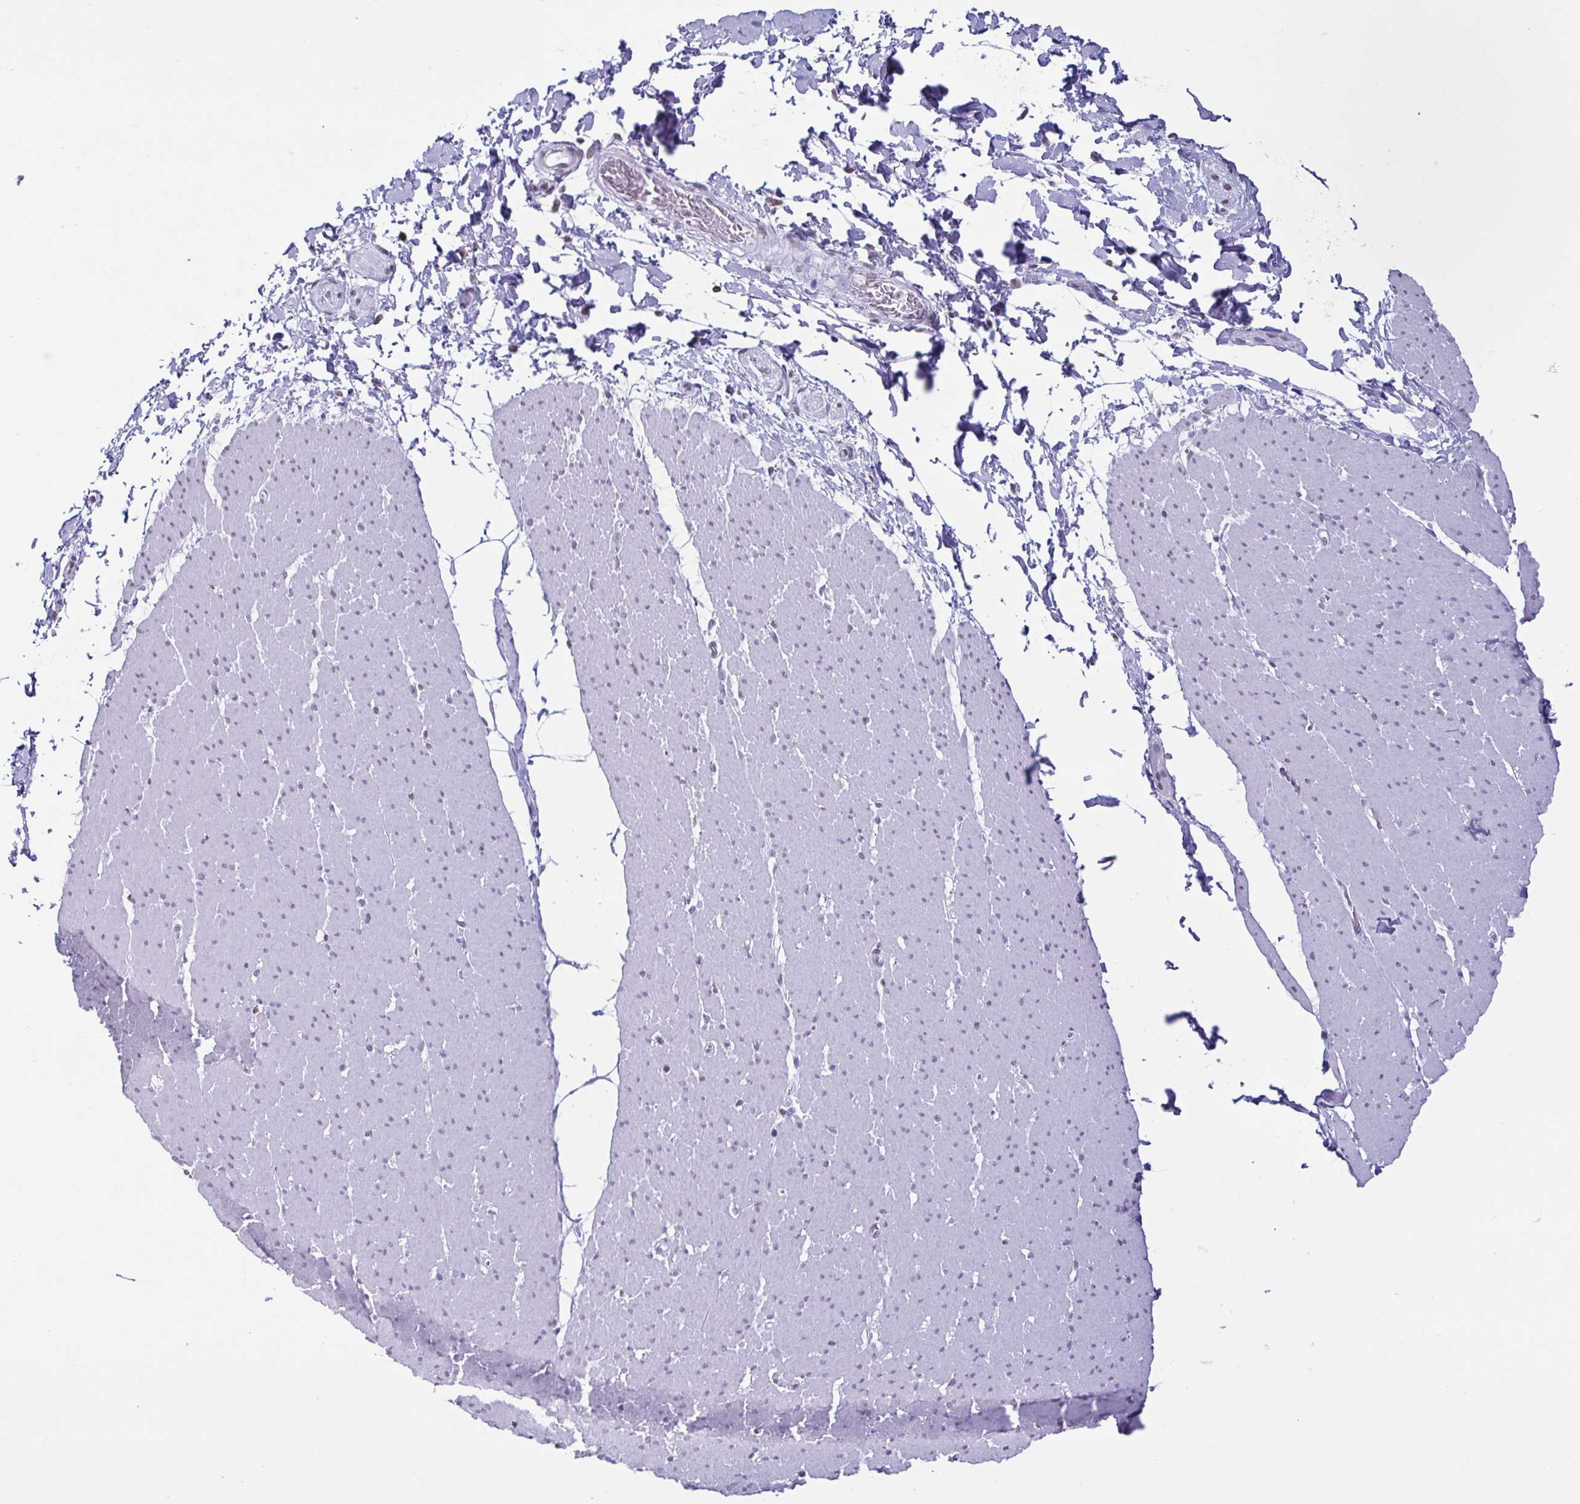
{"staining": {"intensity": "negative", "quantity": "none", "location": "none"}, "tissue": "smooth muscle", "cell_type": "Smooth muscle cells", "image_type": "normal", "snomed": [{"axis": "morphology", "description": "Normal tissue, NOS"}, {"axis": "topography", "description": "Smooth muscle"}, {"axis": "topography", "description": "Rectum"}], "caption": "The micrograph reveals no significant expression in smooth muscle cells of smooth muscle.", "gene": "VCX2", "patient": {"sex": "male", "age": 53}}